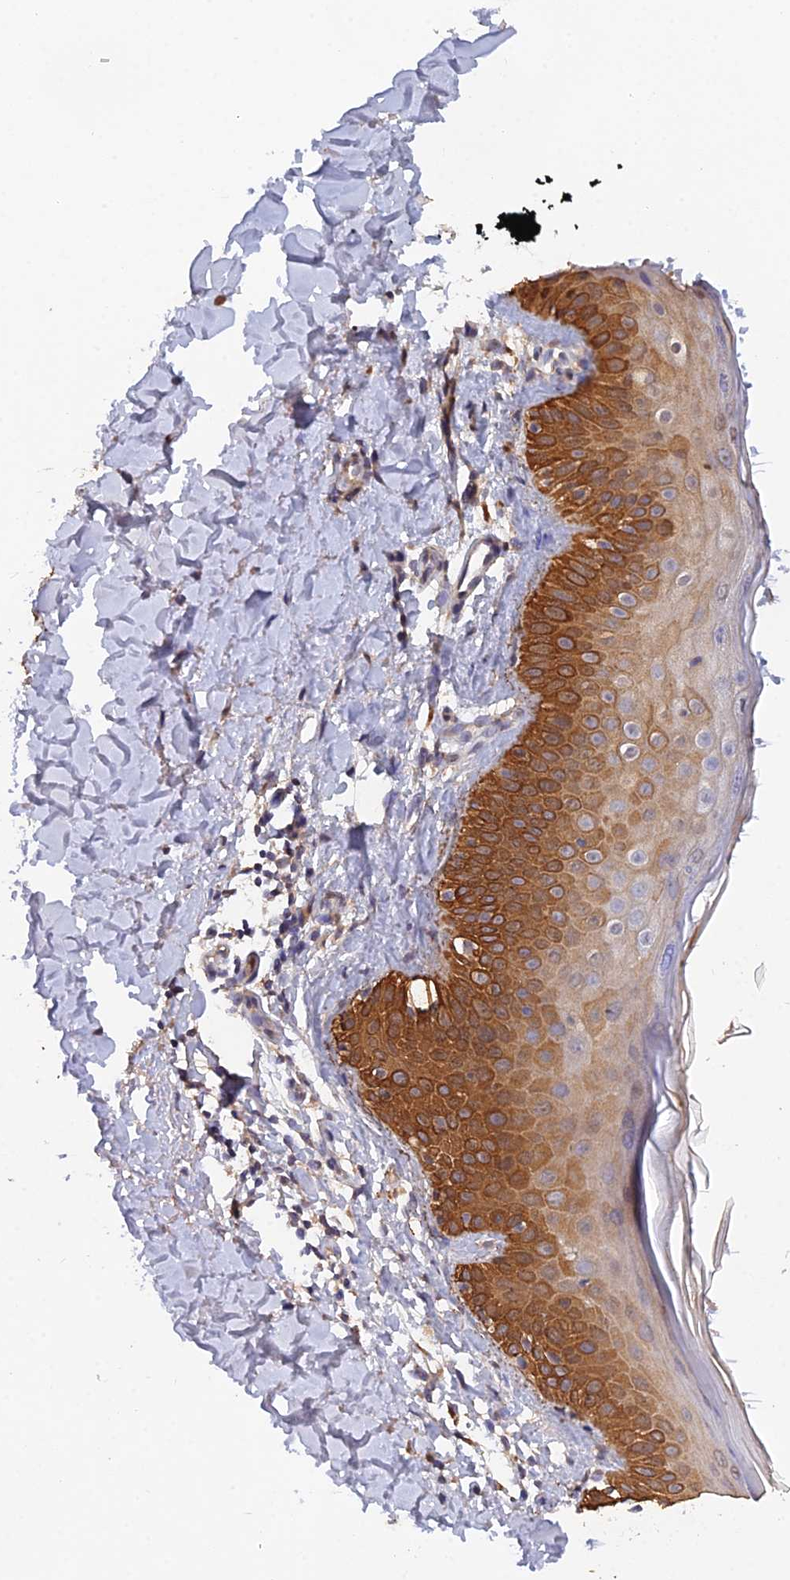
{"staining": {"intensity": "negative", "quantity": "none", "location": "none"}, "tissue": "skin", "cell_type": "Fibroblasts", "image_type": "normal", "snomed": [{"axis": "morphology", "description": "Normal tissue, NOS"}, {"axis": "topography", "description": "Skin"}], "caption": "A high-resolution image shows IHC staining of benign skin, which displays no significant expression in fibroblasts. (Immunohistochemistry (ihc), brightfield microscopy, high magnification).", "gene": "SLC39A13", "patient": {"sex": "male", "age": 52}}